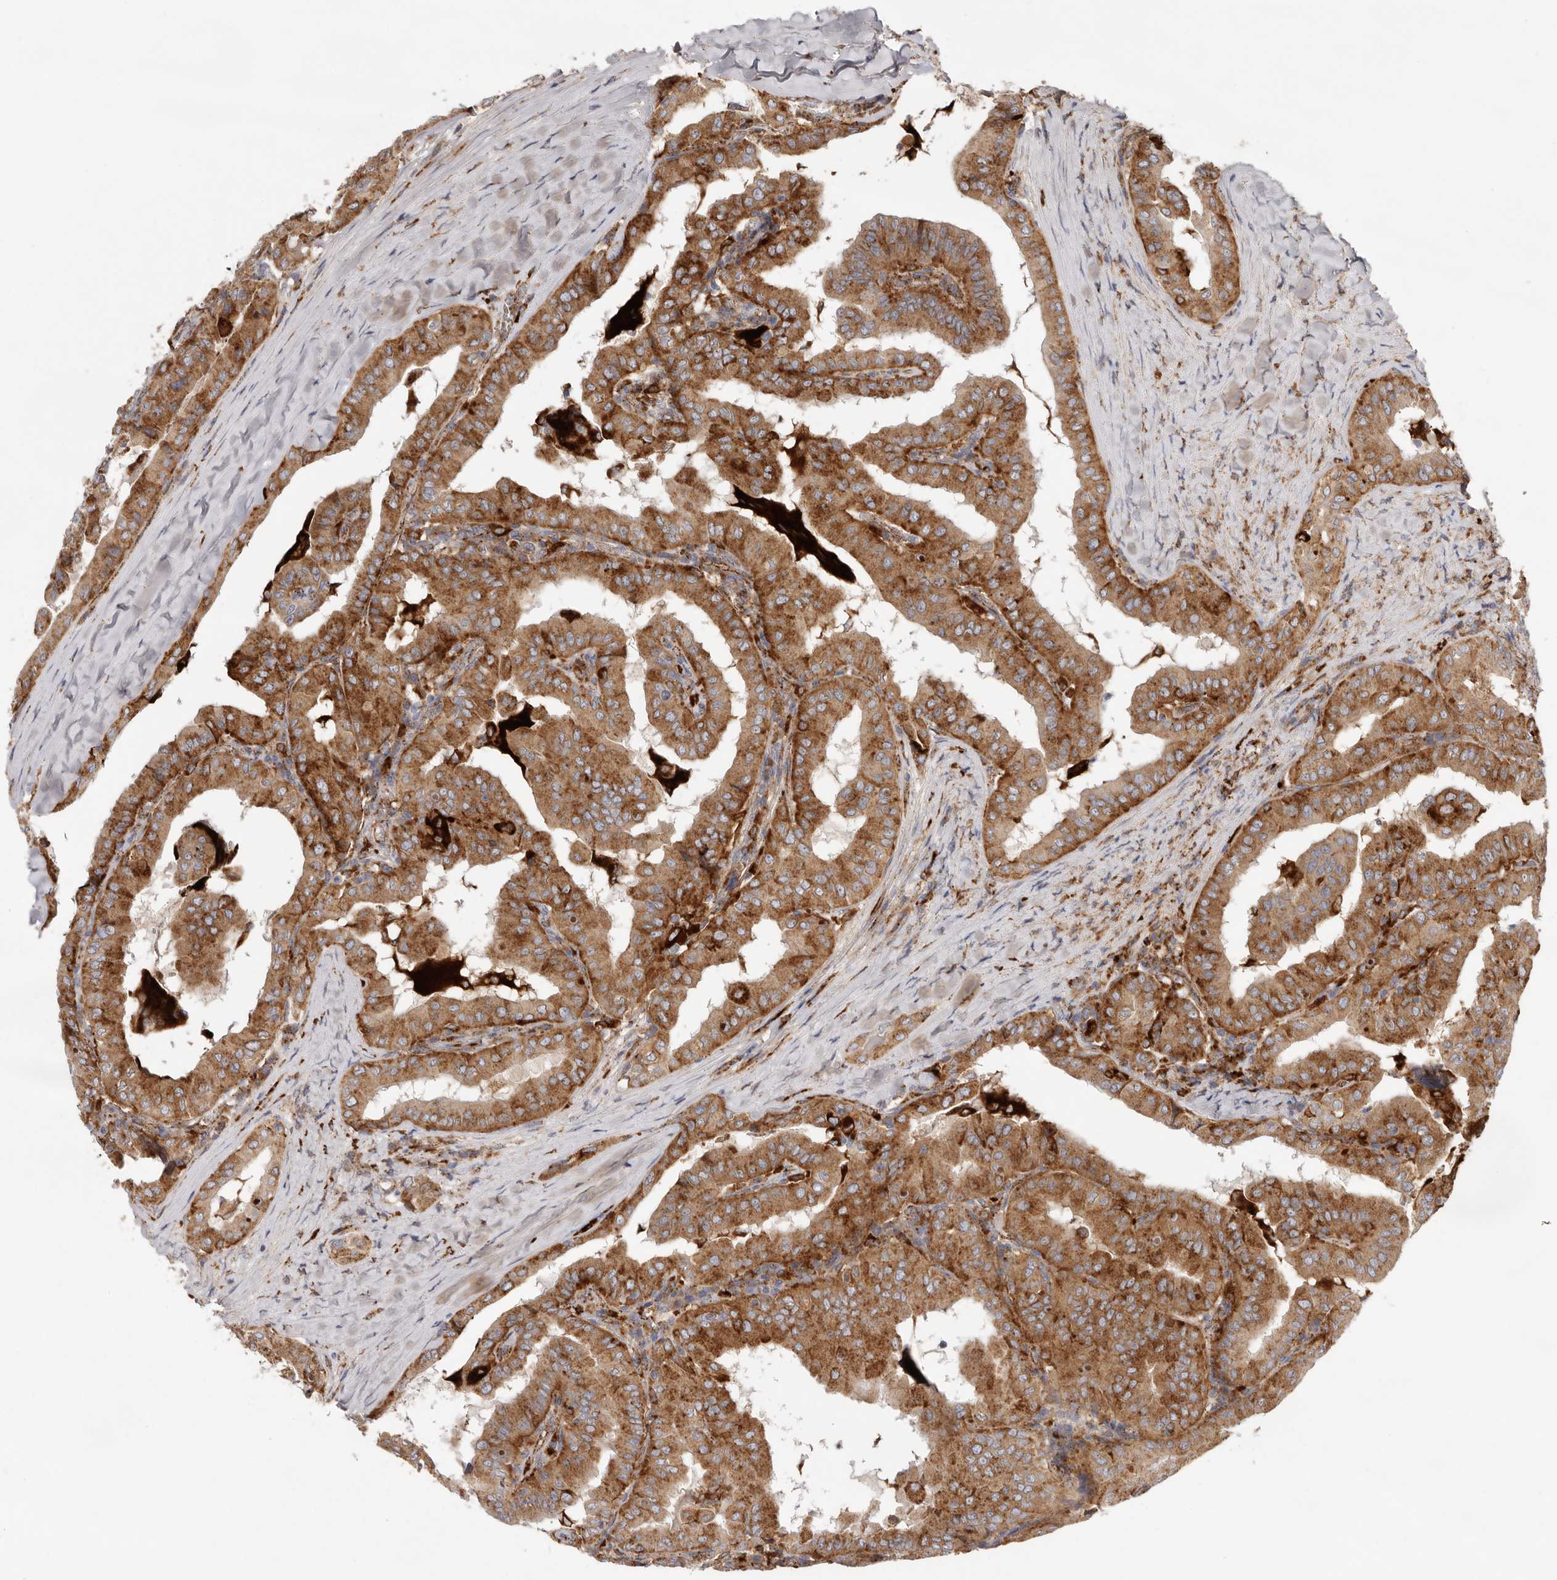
{"staining": {"intensity": "moderate", "quantity": ">75%", "location": "cytoplasmic/membranous"}, "tissue": "thyroid cancer", "cell_type": "Tumor cells", "image_type": "cancer", "snomed": [{"axis": "morphology", "description": "Papillary adenocarcinoma, NOS"}, {"axis": "topography", "description": "Thyroid gland"}], "caption": "Thyroid papillary adenocarcinoma stained with DAB immunohistochemistry displays medium levels of moderate cytoplasmic/membranous expression in about >75% of tumor cells.", "gene": "GRN", "patient": {"sex": "male", "age": 33}}